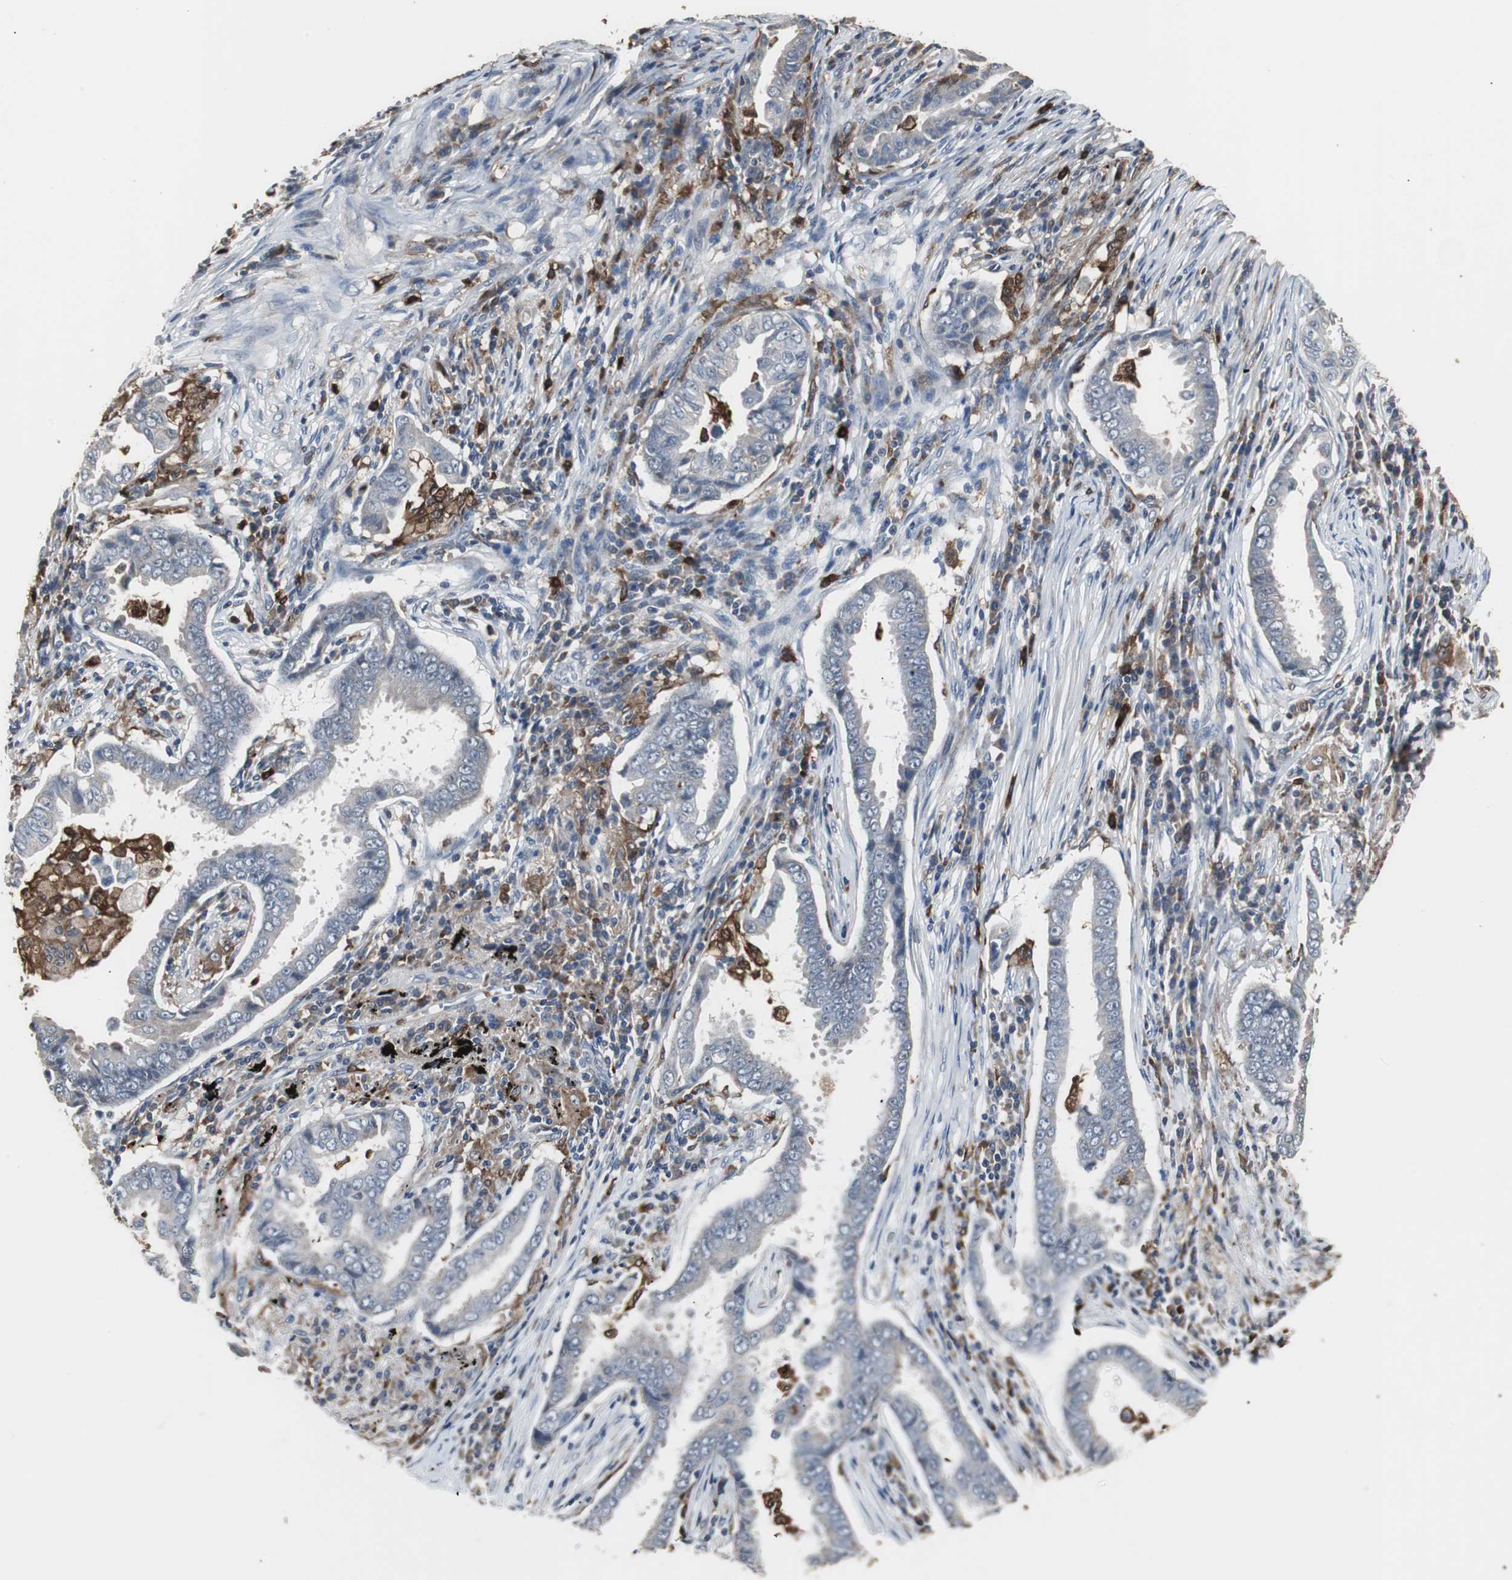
{"staining": {"intensity": "negative", "quantity": "none", "location": "none"}, "tissue": "lung cancer", "cell_type": "Tumor cells", "image_type": "cancer", "snomed": [{"axis": "morphology", "description": "Normal tissue, NOS"}, {"axis": "morphology", "description": "Inflammation, NOS"}, {"axis": "morphology", "description": "Adenocarcinoma, NOS"}, {"axis": "topography", "description": "Lung"}], "caption": "High power microscopy image of an immunohistochemistry (IHC) photomicrograph of adenocarcinoma (lung), revealing no significant positivity in tumor cells.", "gene": "NCF2", "patient": {"sex": "female", "age": 64}}